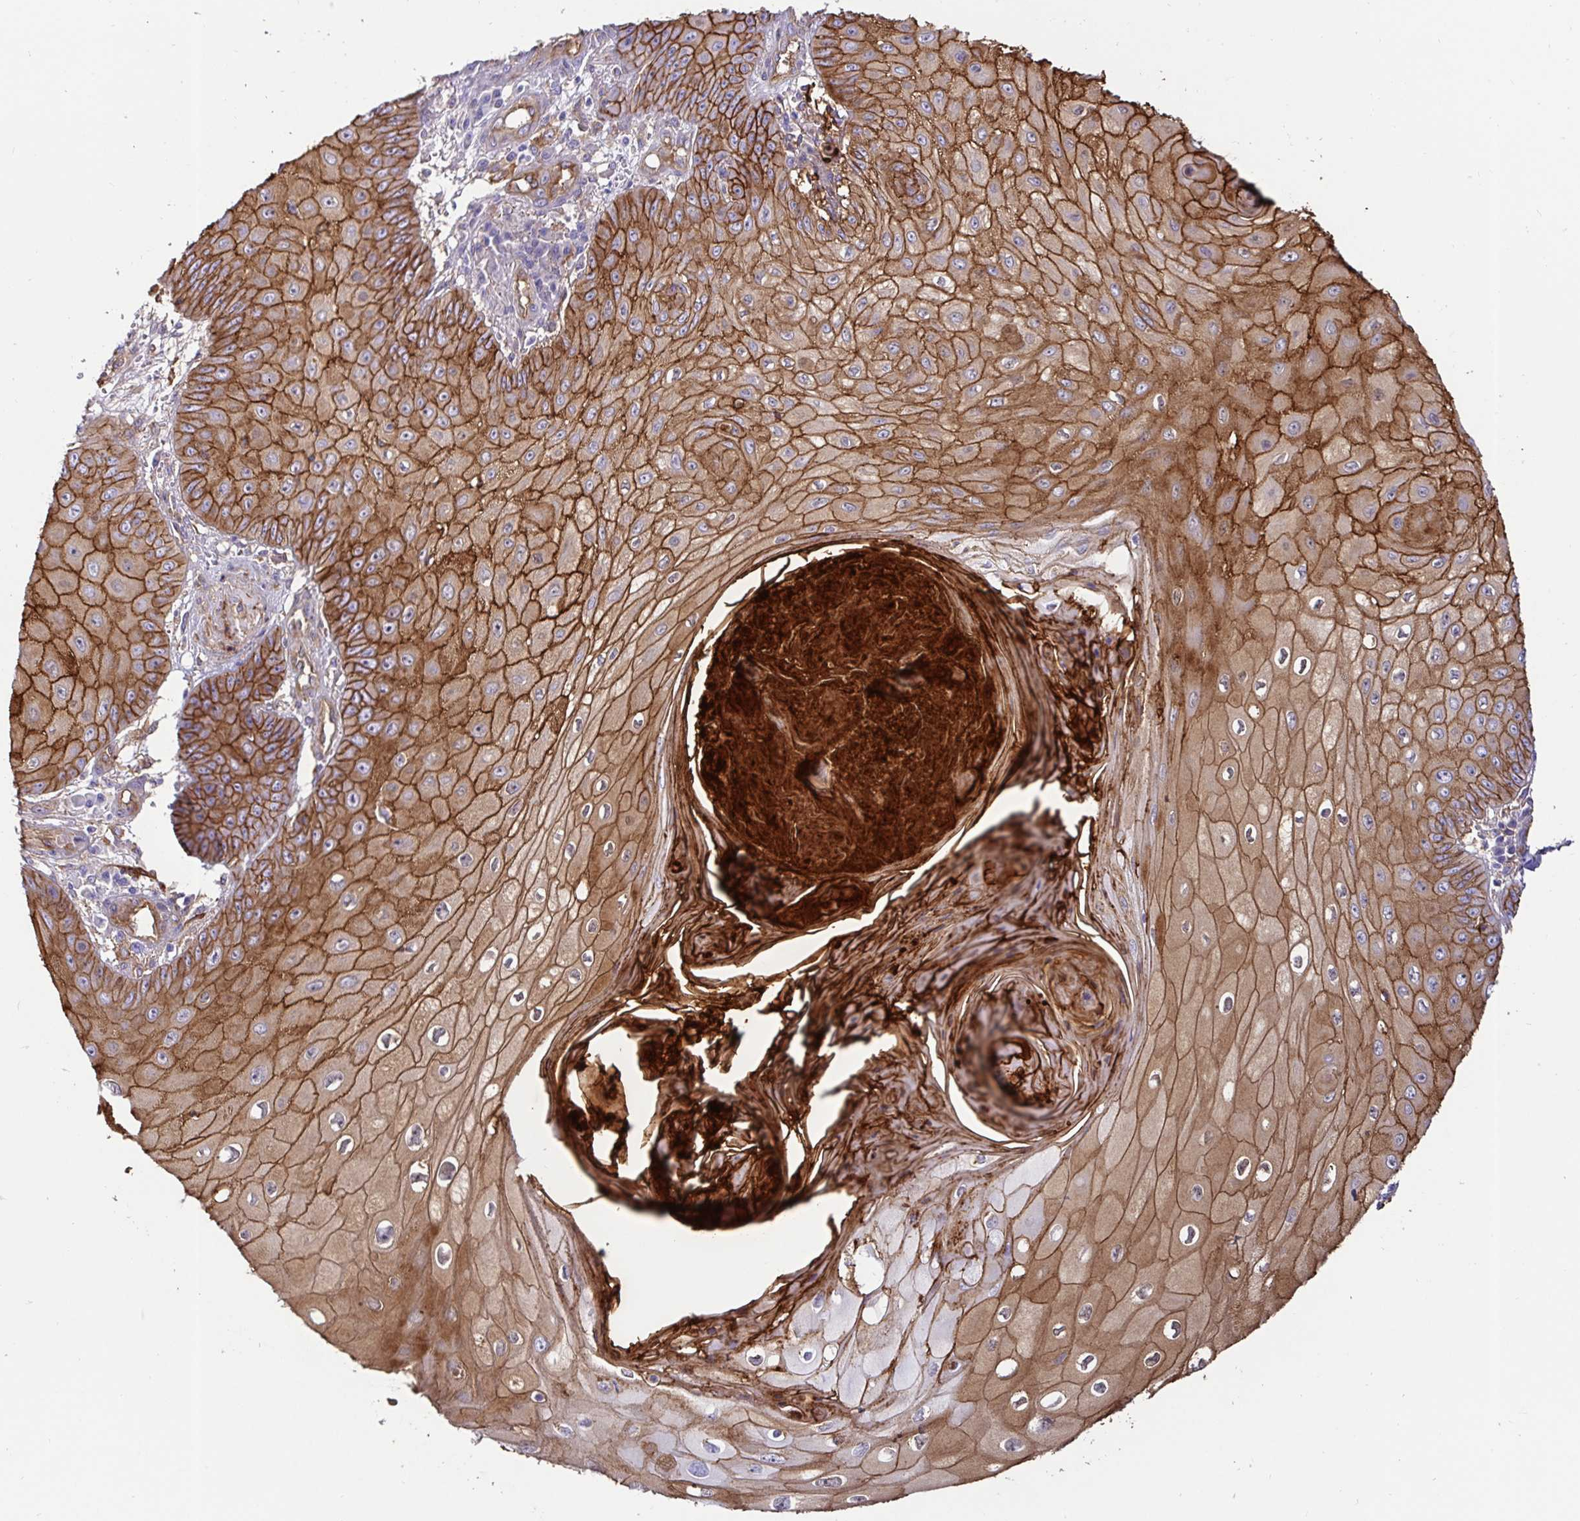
{"staining": {"intensity": "strong", "quantity": ">75%", "location": "cytoplasmic/membranous"}, "tissue": "skin cancer", "cell_type": "Tumor cells", "image_type": "cancer", "snomed": [{"axis": "morphology", "description": "Squamous cell carcinoma, NOS"}, {"axis": "topography", "description": "Skin"}], "caption": "Immunohistochemical staining of skin squamous cell carcinoma shows high levels of strong cytoplasmic/membranous staining in about >75% of tumor cells. The staining was performed using DAB (3,3'-diaminobenzidine) to visualize the protein expression in brown, while the nuclei were stained in blue with hematoxylin (Magnification: 20x).", "gene": "ANXA2", "patient": {"sex": "male", "age": 70}}